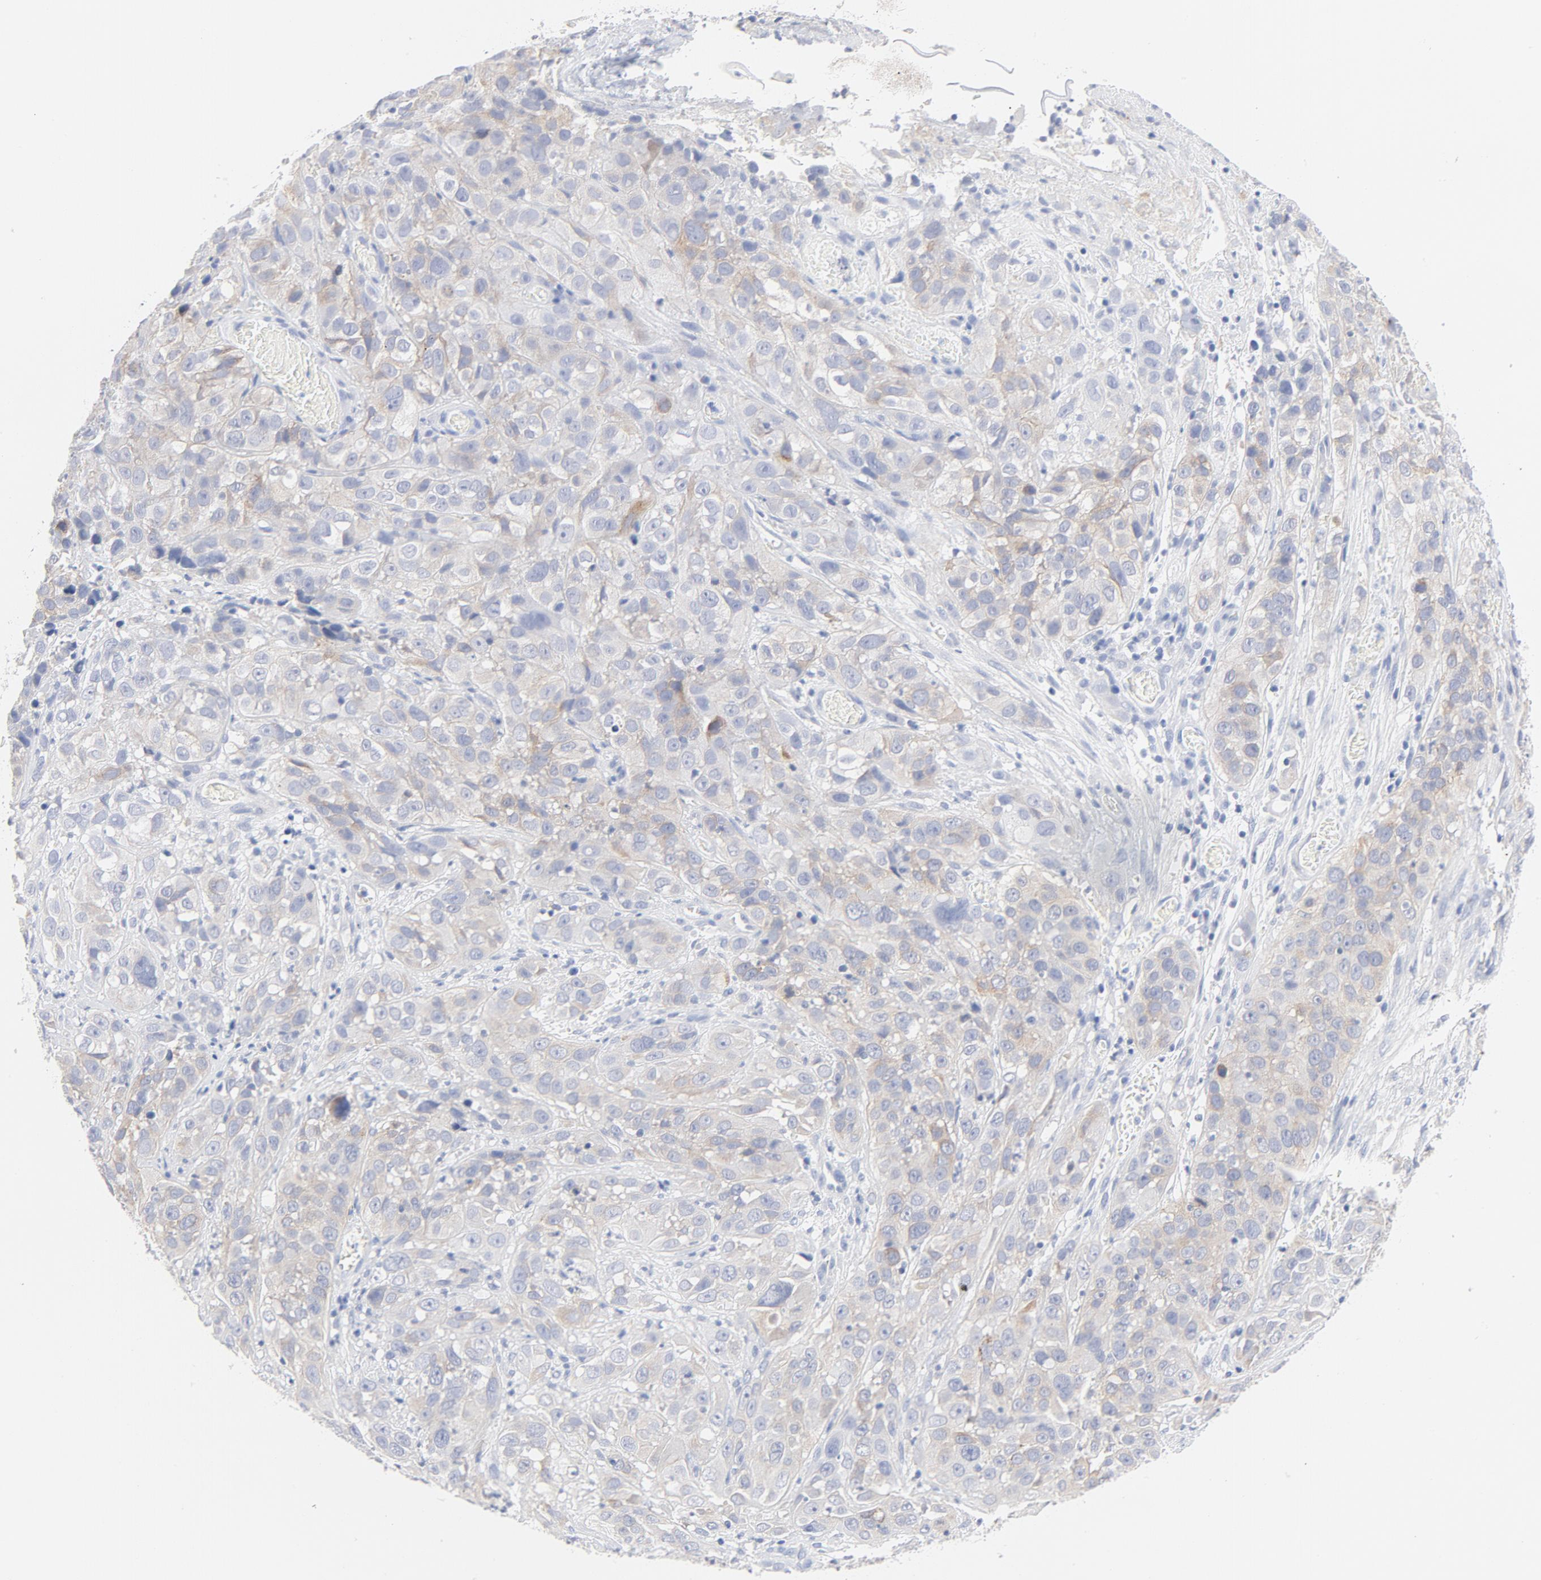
{"staining": {"intensity": "weak", "quantity": "25%-75%", "location": "cytoplasmic/membranous"}, "tissue": "cervical cancer", "cell_type": "Tumor cells", "image_type": "cancer", "snomed": [{"axis": "morphology", "description": "Squamous cell carcinoma, NOS"}, {"axis": "topography", "description": "Cervix"}], "caption": "Immunohistochemical staining of human cervical squamous cell carcinoma exhibits low levels of weak cytoplasmic/membranous protein expression in approximately 25%-75% of tumor cells.", "gene": "FGFR3", "patient": {"sex": "female", "age": 32}}